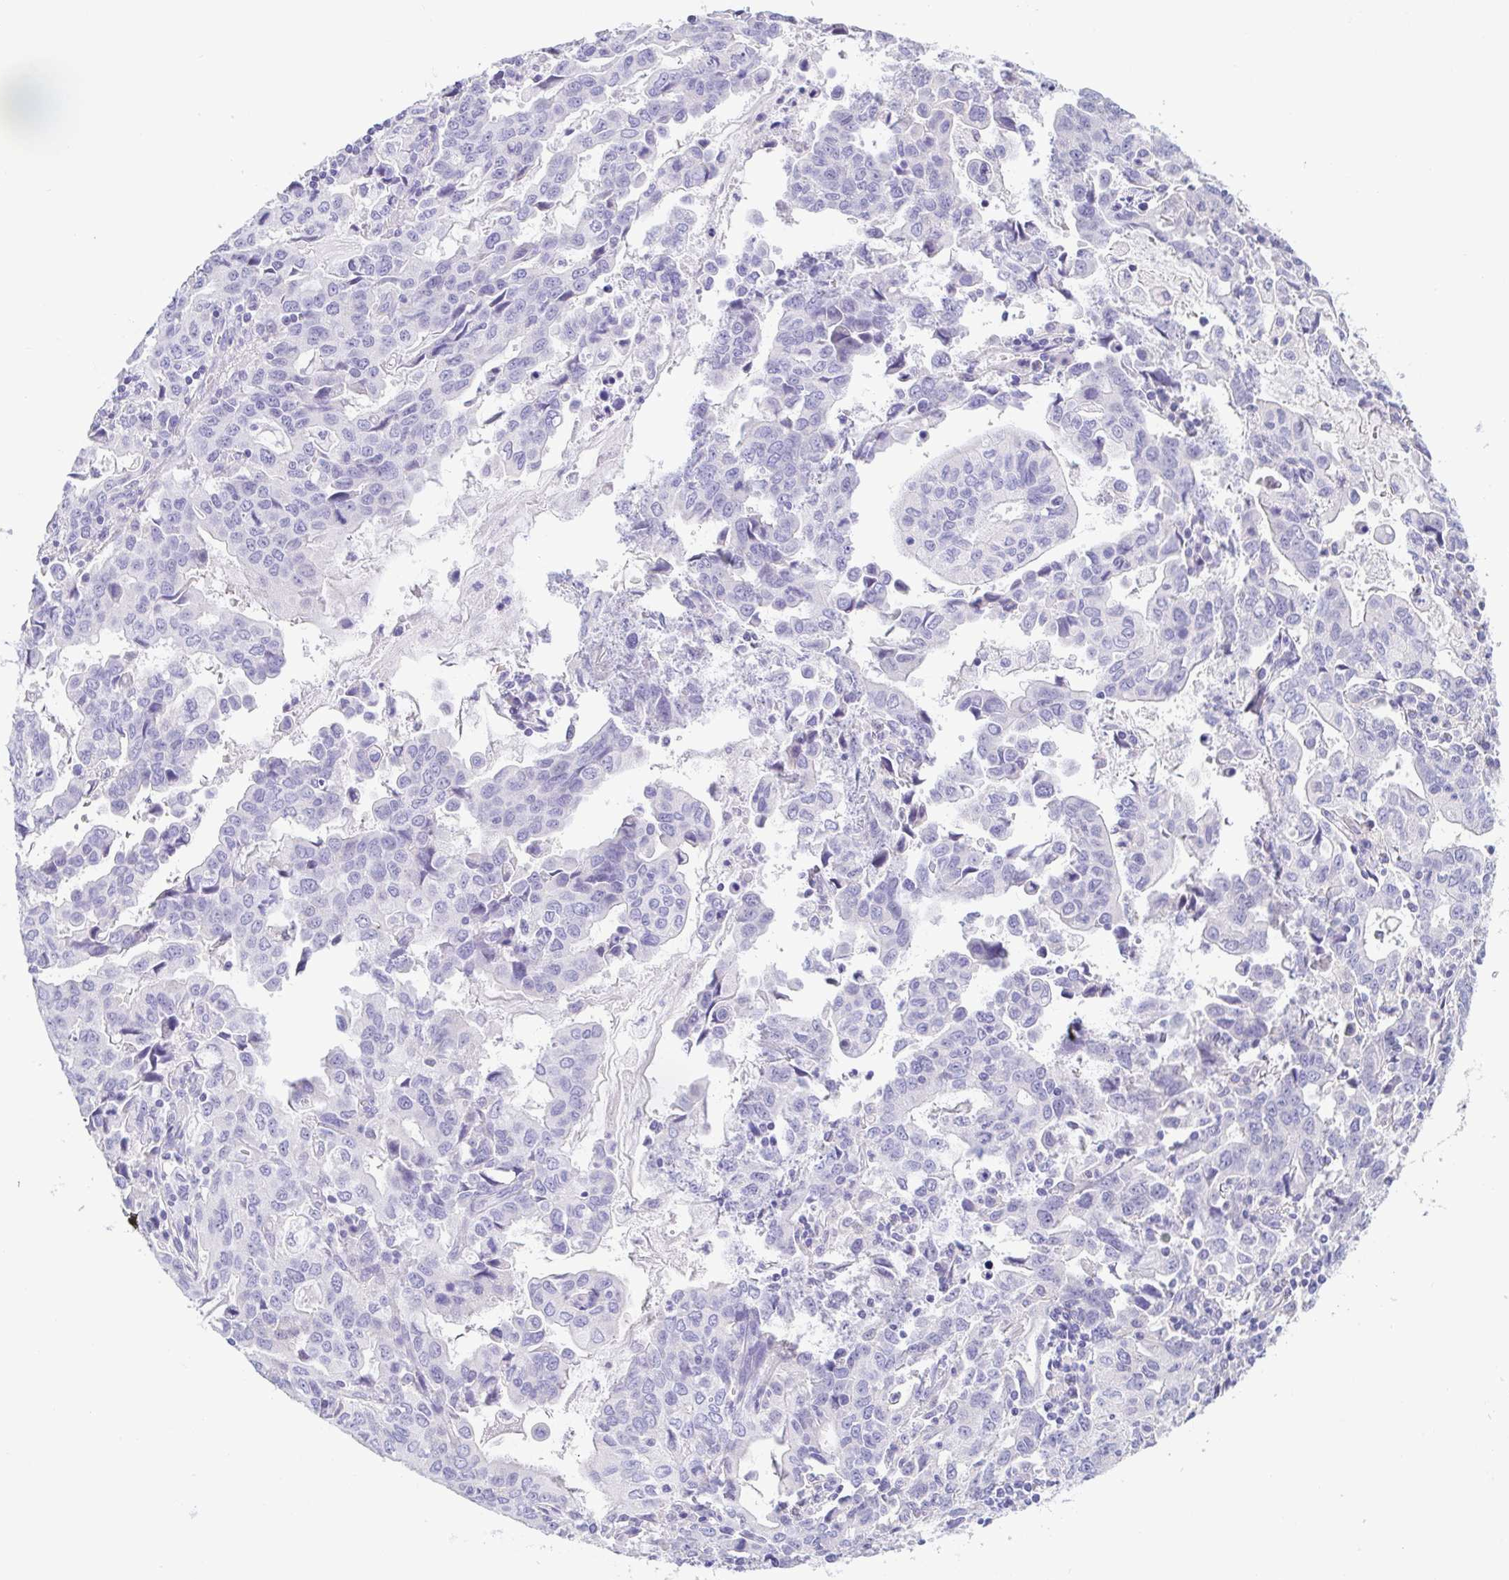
{"staining": {"intensity": "negative", "quantity": "none", "location": "none"}, "tissue": "stomach cancer", "cell_type": "Tumor cells", "image_type": "cancer", "snomed": [{"axis": "morphology", "description": "Adenocarcinoma, NOS"}, {"axis": "topography", "description": "Stomach, upper"}], "caption": "A photomicrograph of human stomach adenocarcinoma is negative for staining in tumor cells.", "gene": "TREH", "patient": {"sex": "male", "age": 85}}